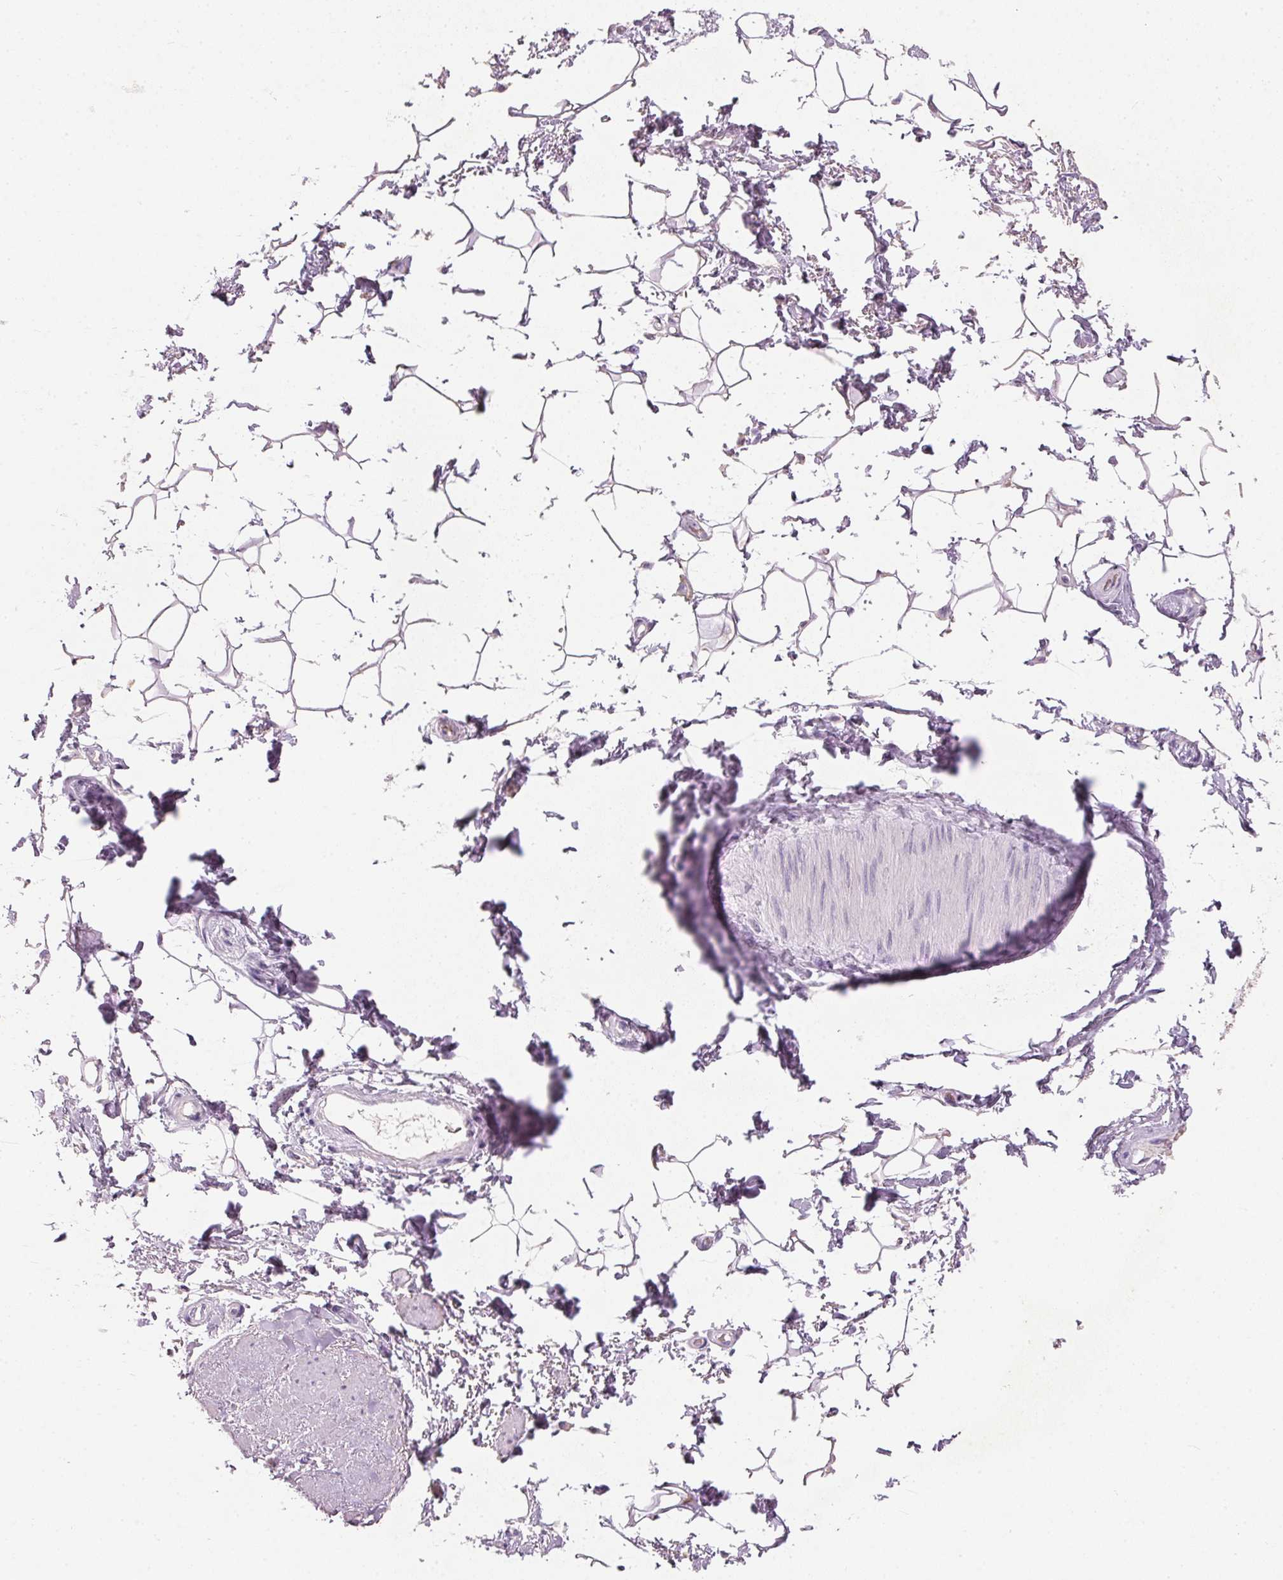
{"staining": {"intensity": "negative", "quantity": "none", "location": "none"}, "tissue": "adipose tissue", "cell_type": "Adipocytes", "image_type": "normal", "snomed": [{"axis": "morphology", "description": "Normal tissue, NOS"}, {"axis": "topography", "description": "Anal"}, {"axis": "topography", "description": "Peripheral nerve tissue"}], "caption": "This is an immunohistochemistry image of benign human adipose tissue. There is no staining in adipocytes.", "gene": "HSD17B1", "patient": {"sex": "male", "age": 51}}